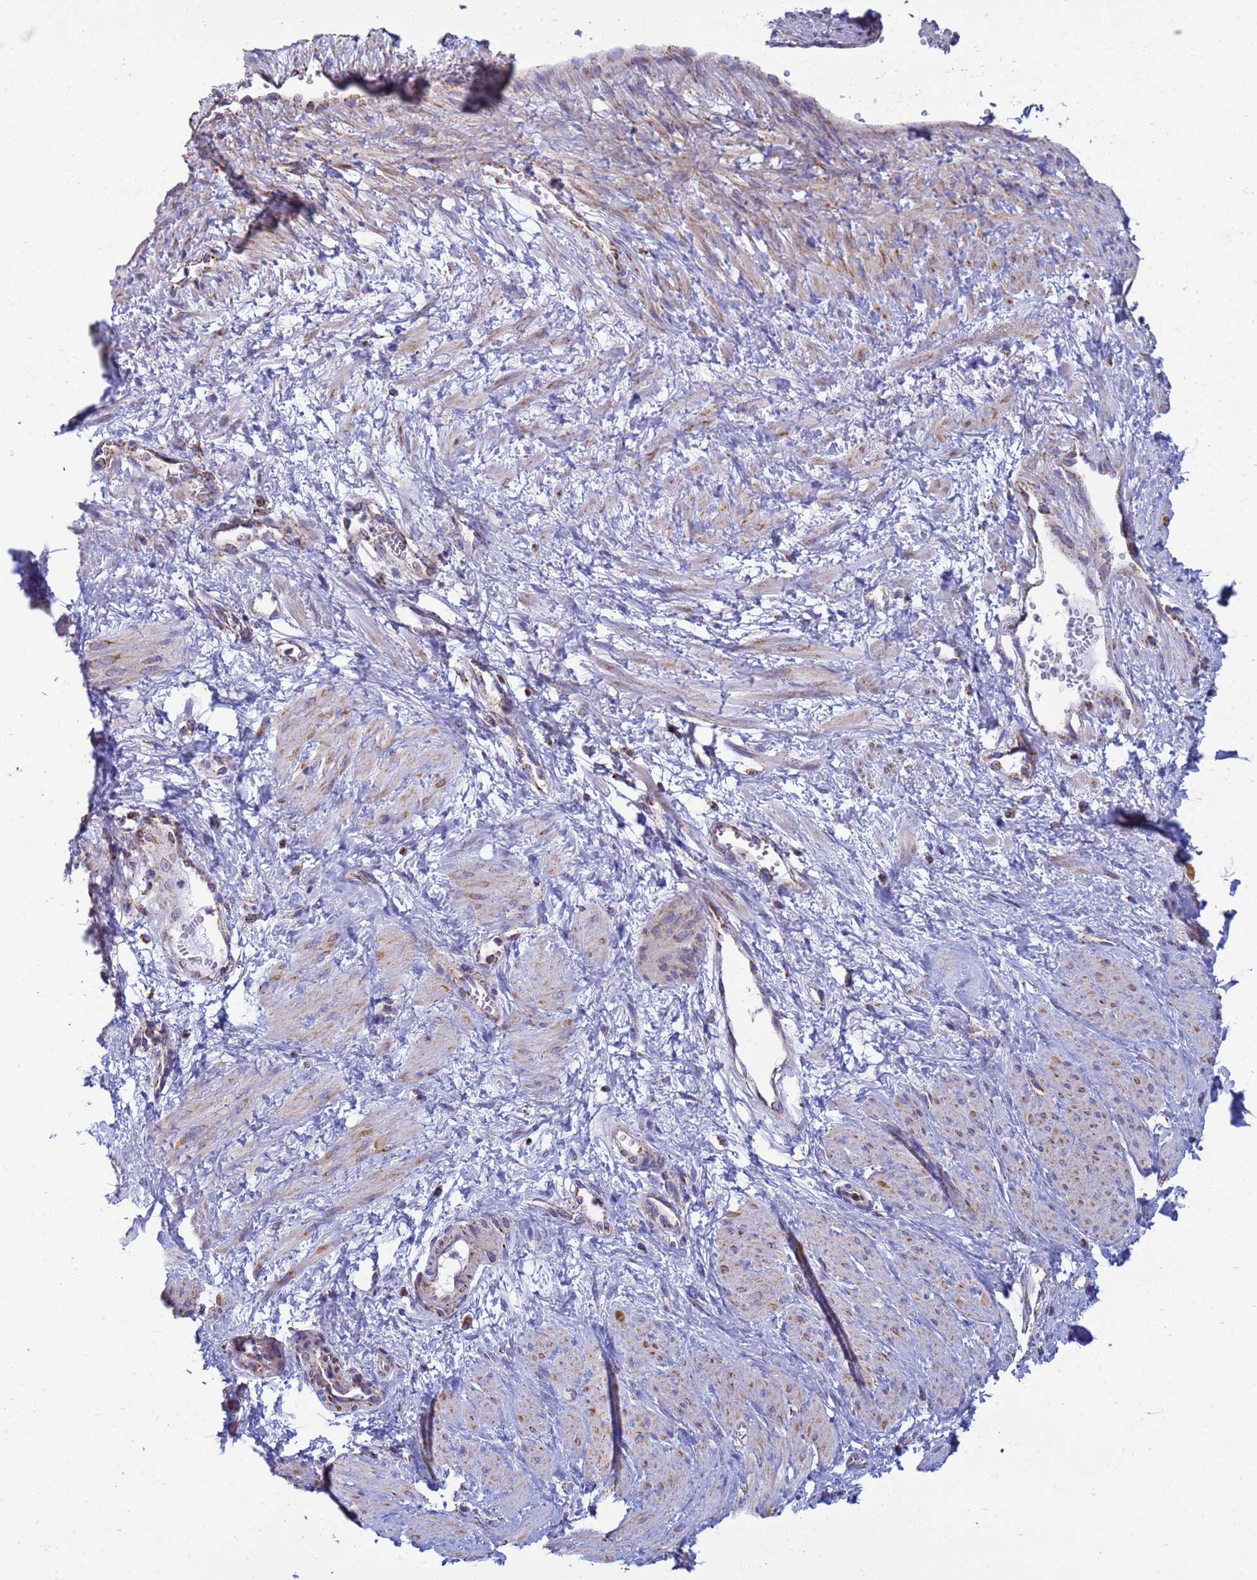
{"staining": {"intensity": "weak", "quantity": "25%-75%", "location": "cytoplasmic/membranous"}, "tissue": "smooth muscle", "cell_type": "Smooth muscle cells", "image_type": "normal", "snomed": [{"axis": "morphology", "description": "Normal tissue, NOS"}, {"axis": "topography", "description": "Smooth muscle"}, {"axis": "topography", "description": "Uterus"}], "caption": "The immunohistochemical stain highlights weak cytoplasmic/membranous positivity in smooth muscle cells of normal smooth muscle. Immunohistochemistry stains the protein of interest in brown and the nuclei are stained blue.", "gene": "COQ4", "patient": {"sex": "female", "age": 39}}